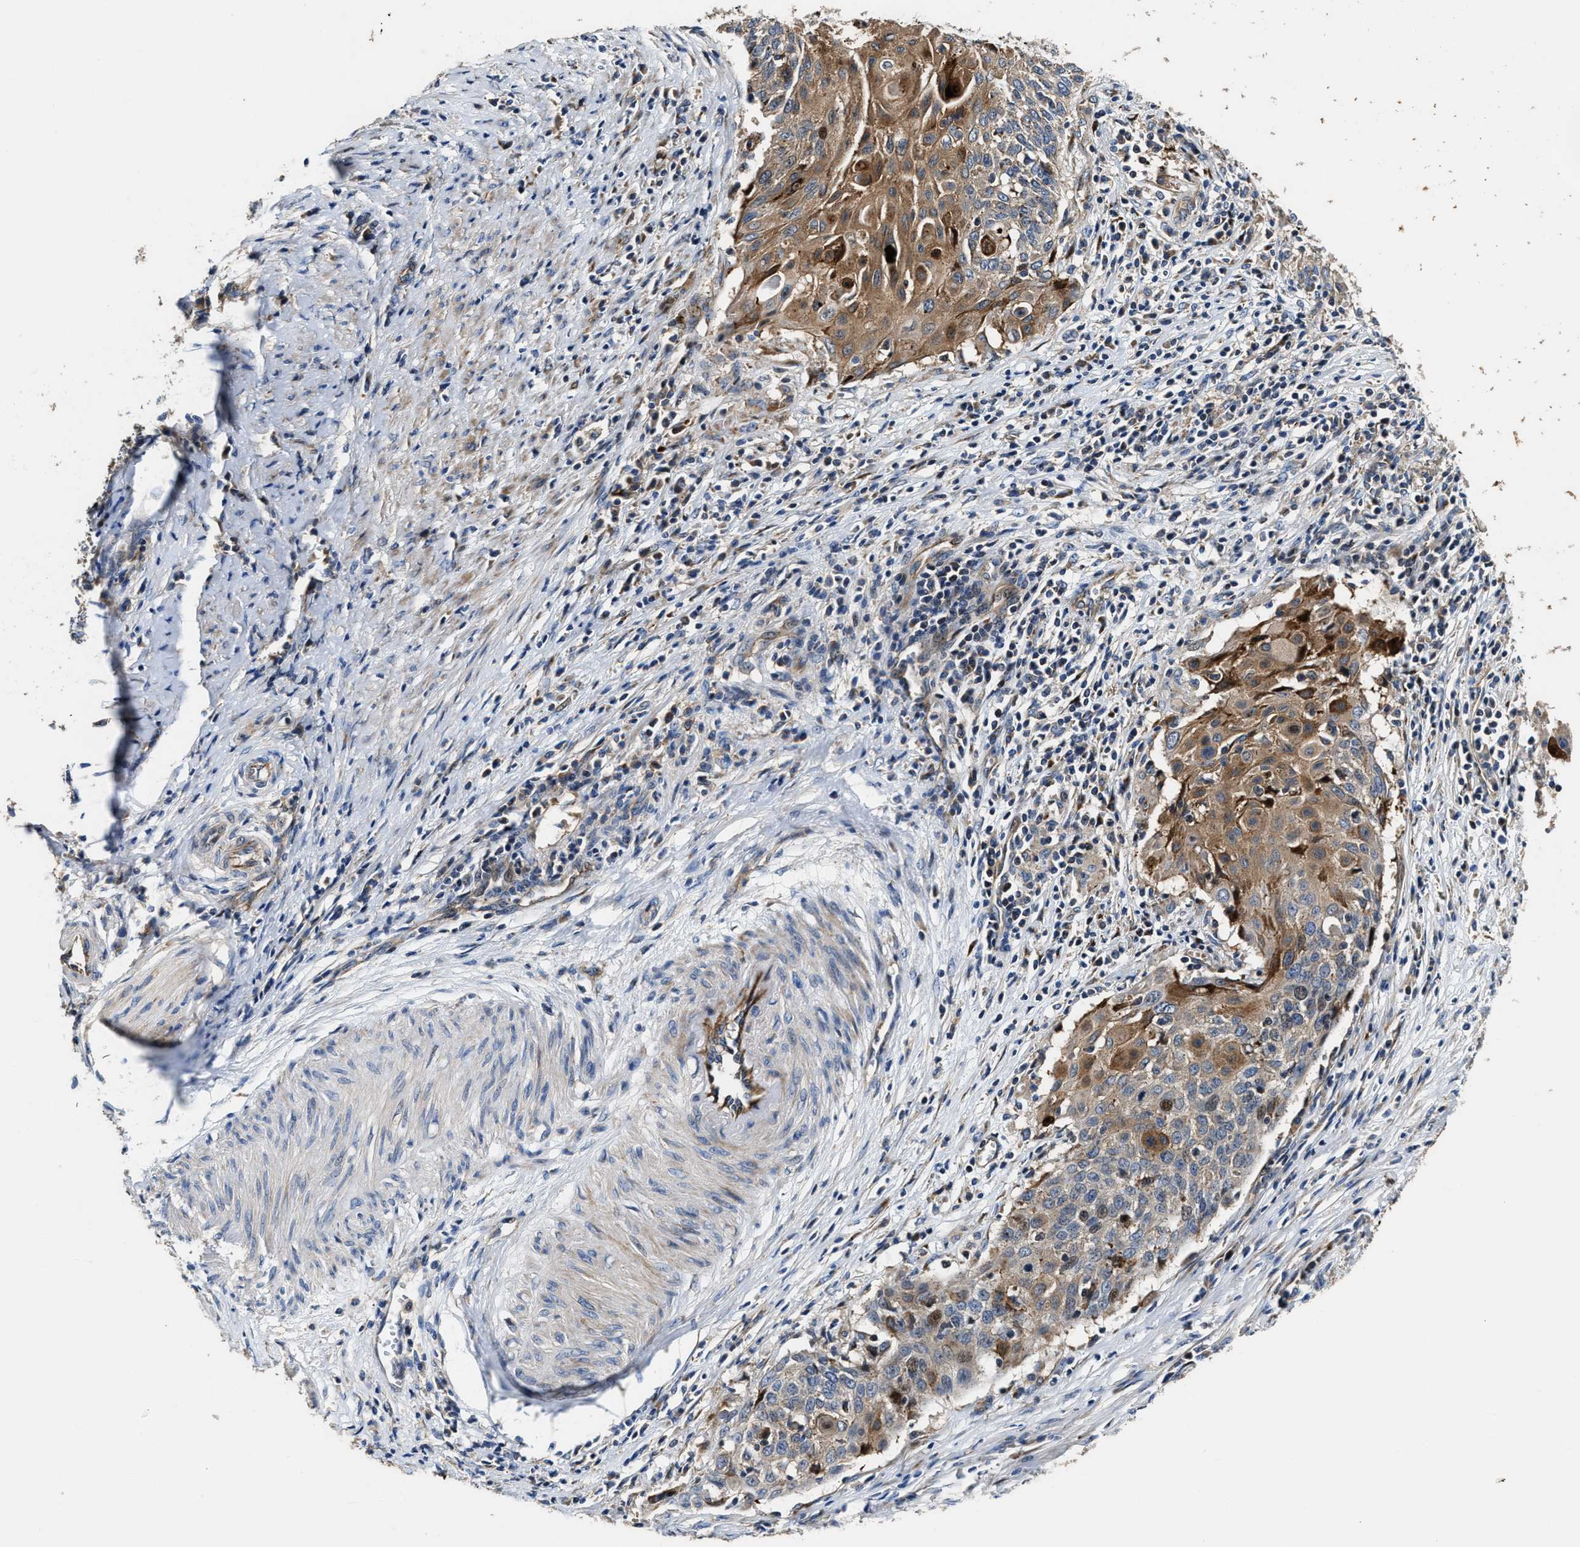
{"staining": {"intensity": "moderate", "quantity": "25%-75%", "location": "cytoplasmic/membranous"}, "tissue": "cervical cancer", "cell_type": "Tumor cells", "image_type": "cancer", "snomed": [{"axis": "morphology", "description": "Squamous cell carcinoma, NOS"}, {"axis": "topography", "description": "Cervix"}], "caption": "Cervical squamous cell carcinoma stained with IHC reveals moderate cytoplasmic/membranous expression in approximately 25%-75% of tumor cells.", "gene": "PTAR1", "patient": {"sex": "female", "age": 39}}